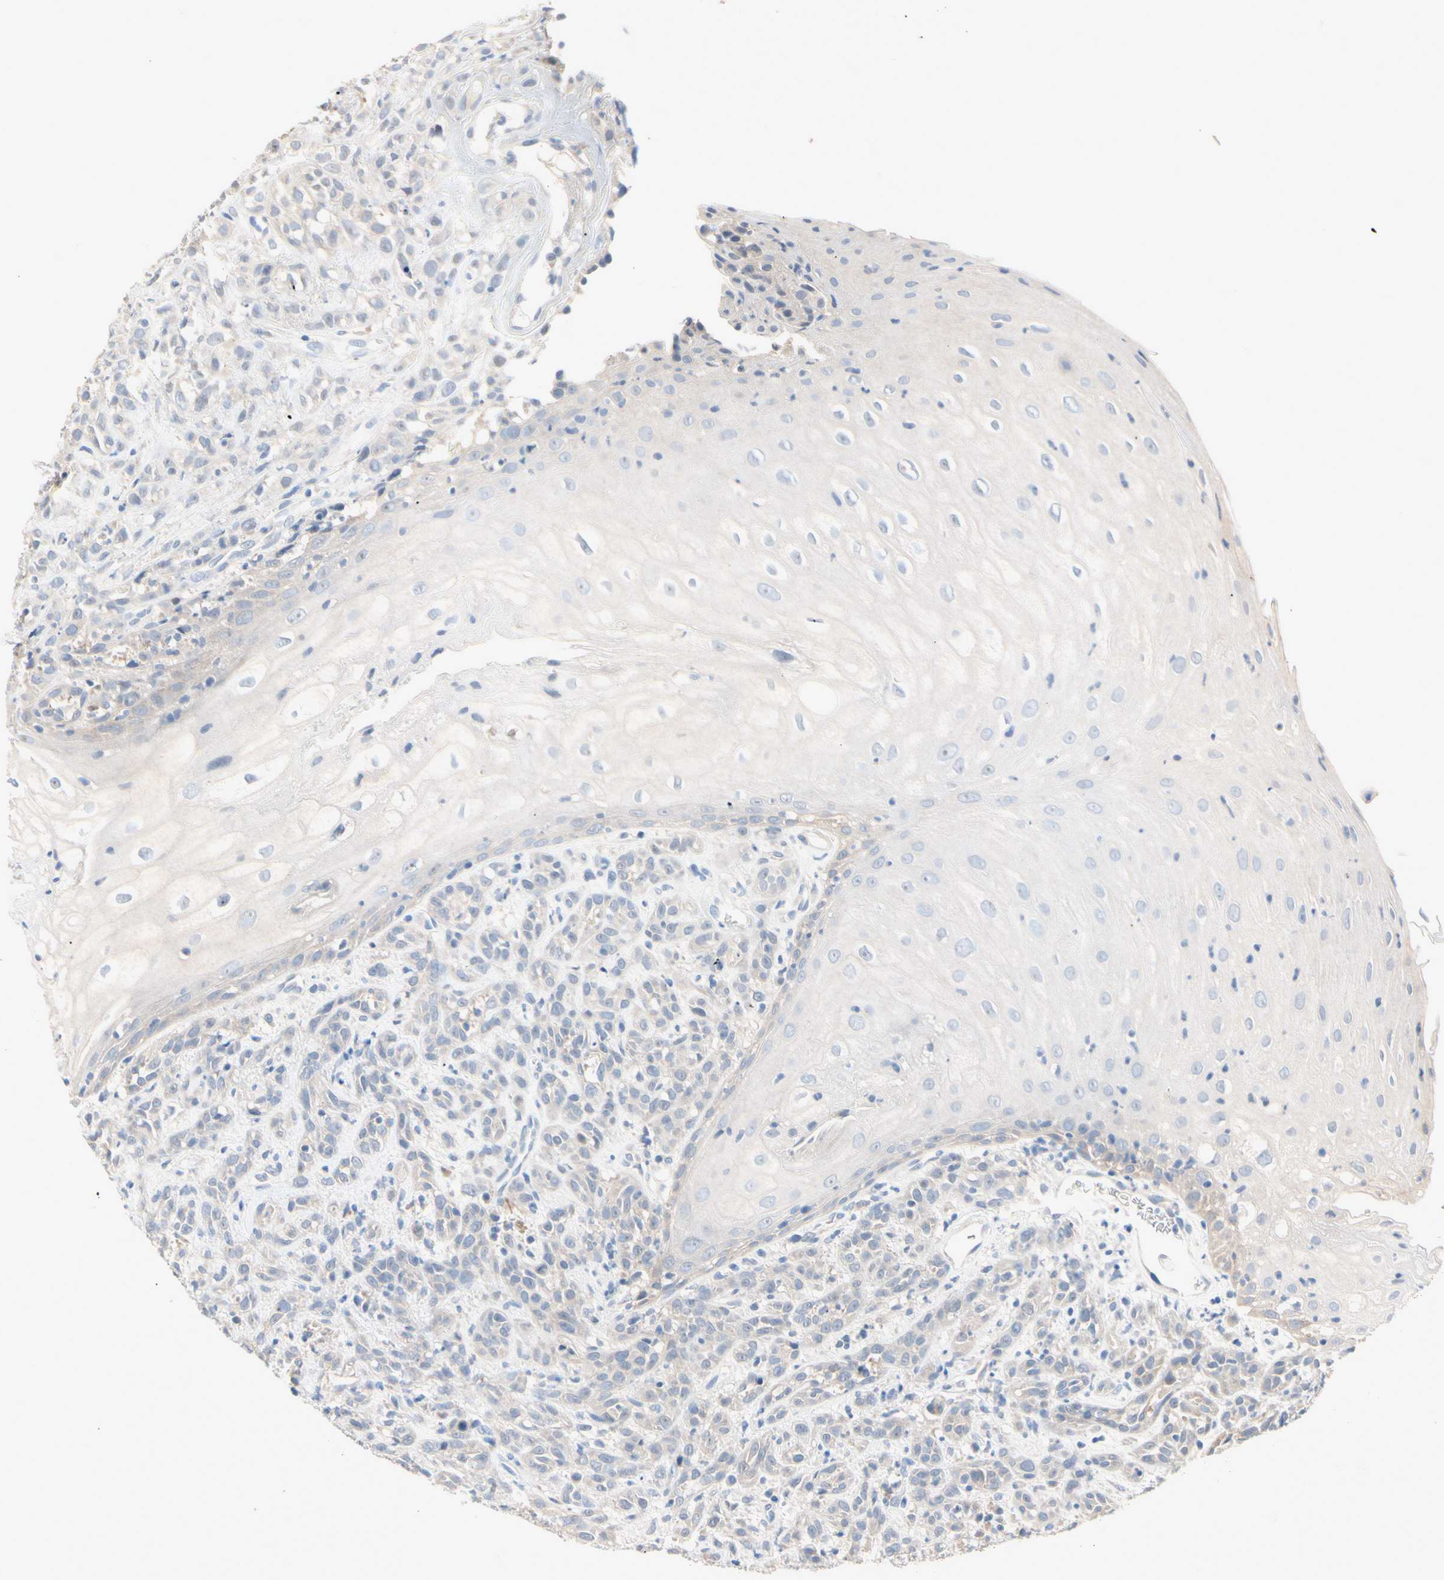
{"staining": {"intensity": "weak", "quantity": "<25%", "location": "cytoplasmic/membranous"}, "tissue": "head and neck cancer", "cell_type": "Tumor cells", "image_type": "cancer", "snomed": [{"axis": "morphology", "description": "Normal tissue, NOS"}, {"axis": "morphology", "description": "Squamous cell carcinoma, NOS"}, {"axis": "topography", "description": "Cartilage tissue"}, {"axis": "topography", "description": "Head-Neck"}], "caption": "Tumor cells are negative for brown protein staining in head and neck squamous cell carcinoma.", "gene": "MARK1", "patient": {"sex": "male", "age": 62}}